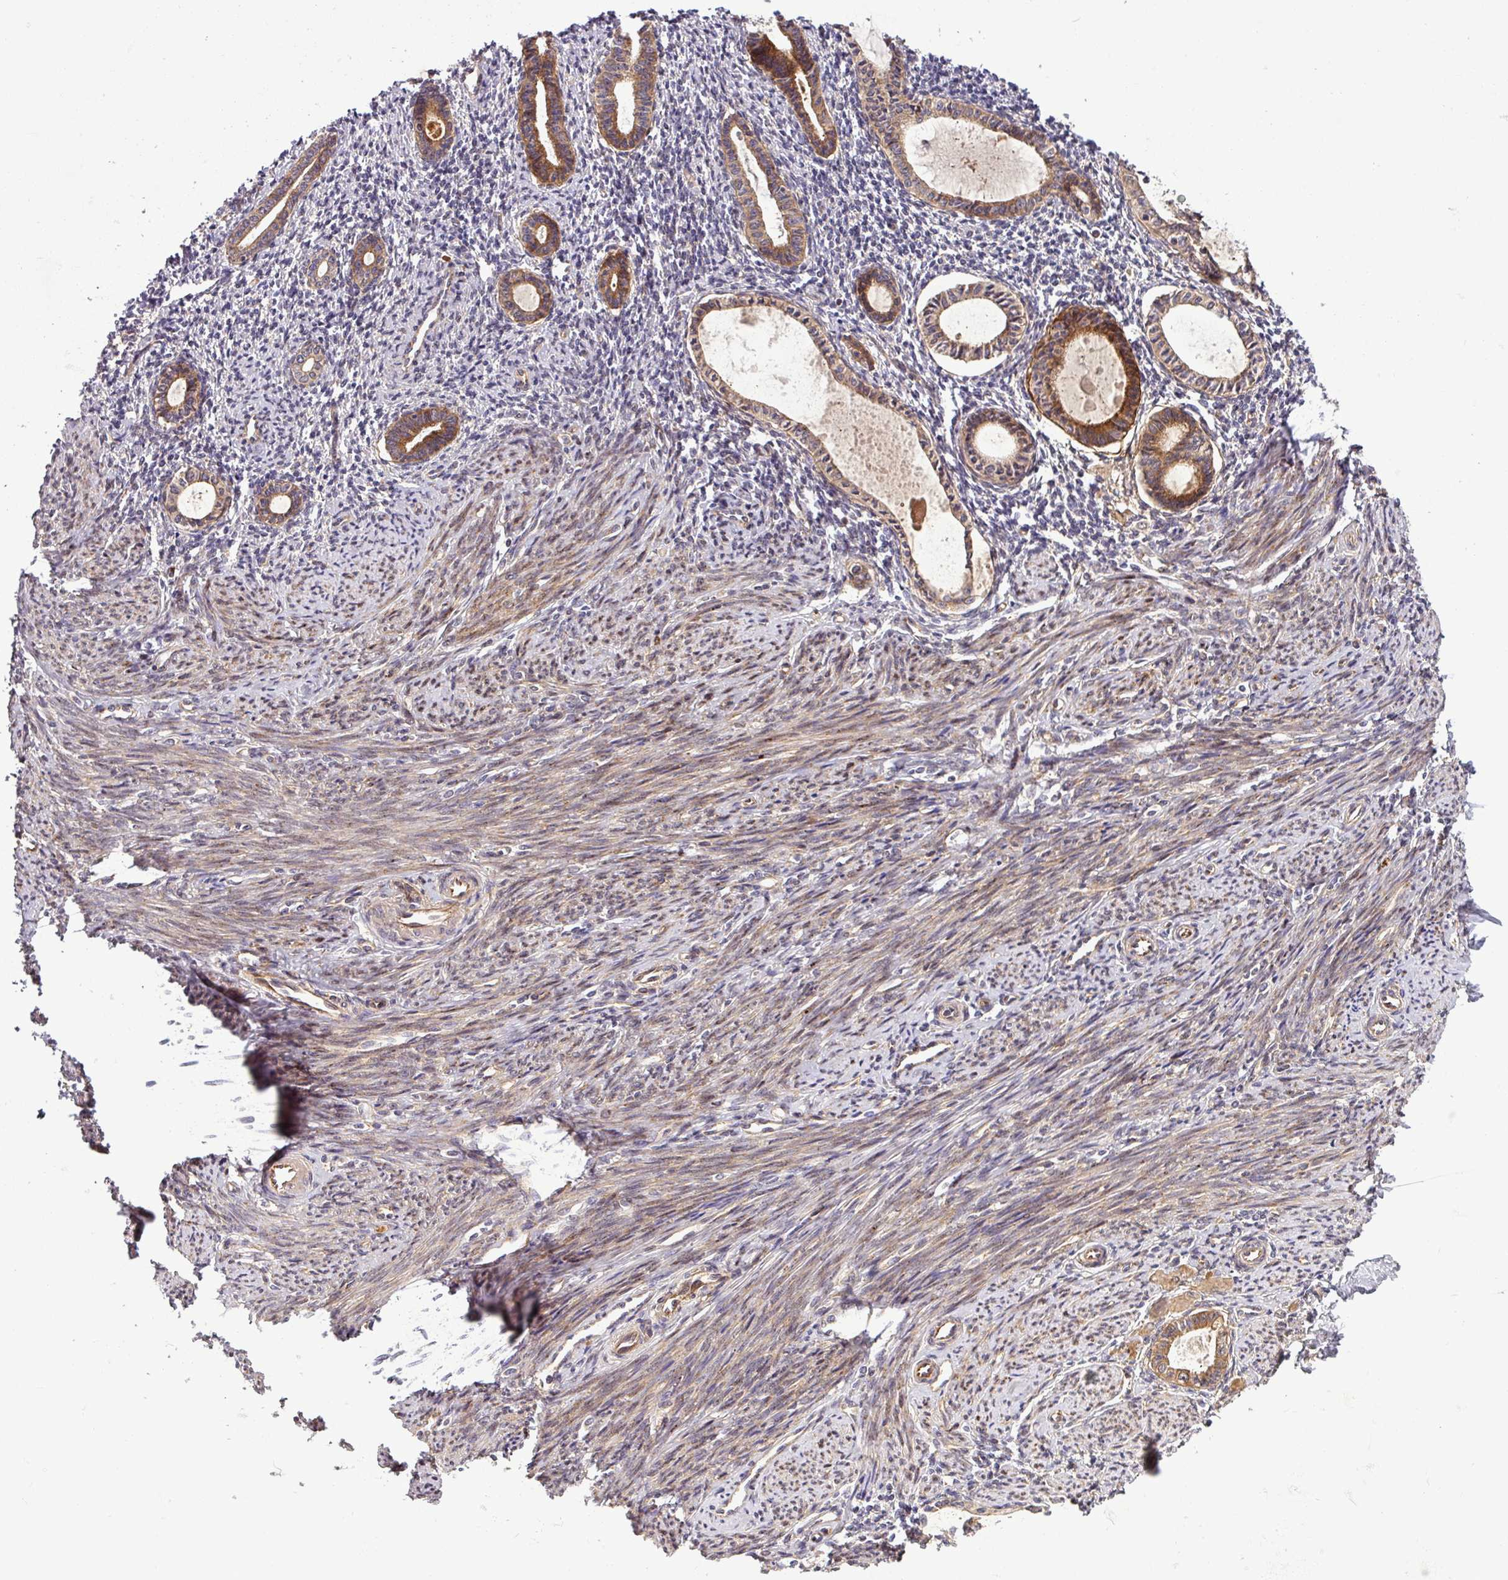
{"staining": {"intensity": "moderate", "quantity": "25%-75%", "location": "cytoplasmic/membranous"}, "tissue": "endometrium", "cell_type": "Cells in endometrial stroma", "image_type": "normal", "snomed": [{"axis": "morphology", "description": "Normal tissue, NOS"}, {"axis": "topography", "description": "Endometrium"}], "caption": "A brown stain highlights moderate cytoplasmic/membranous expression of a protein in cells in endometrial stroma of benign endometrium. Nuclei are stained in blue.", "gene": "ART1", "patient": {"sex": "female", "age": 63}}